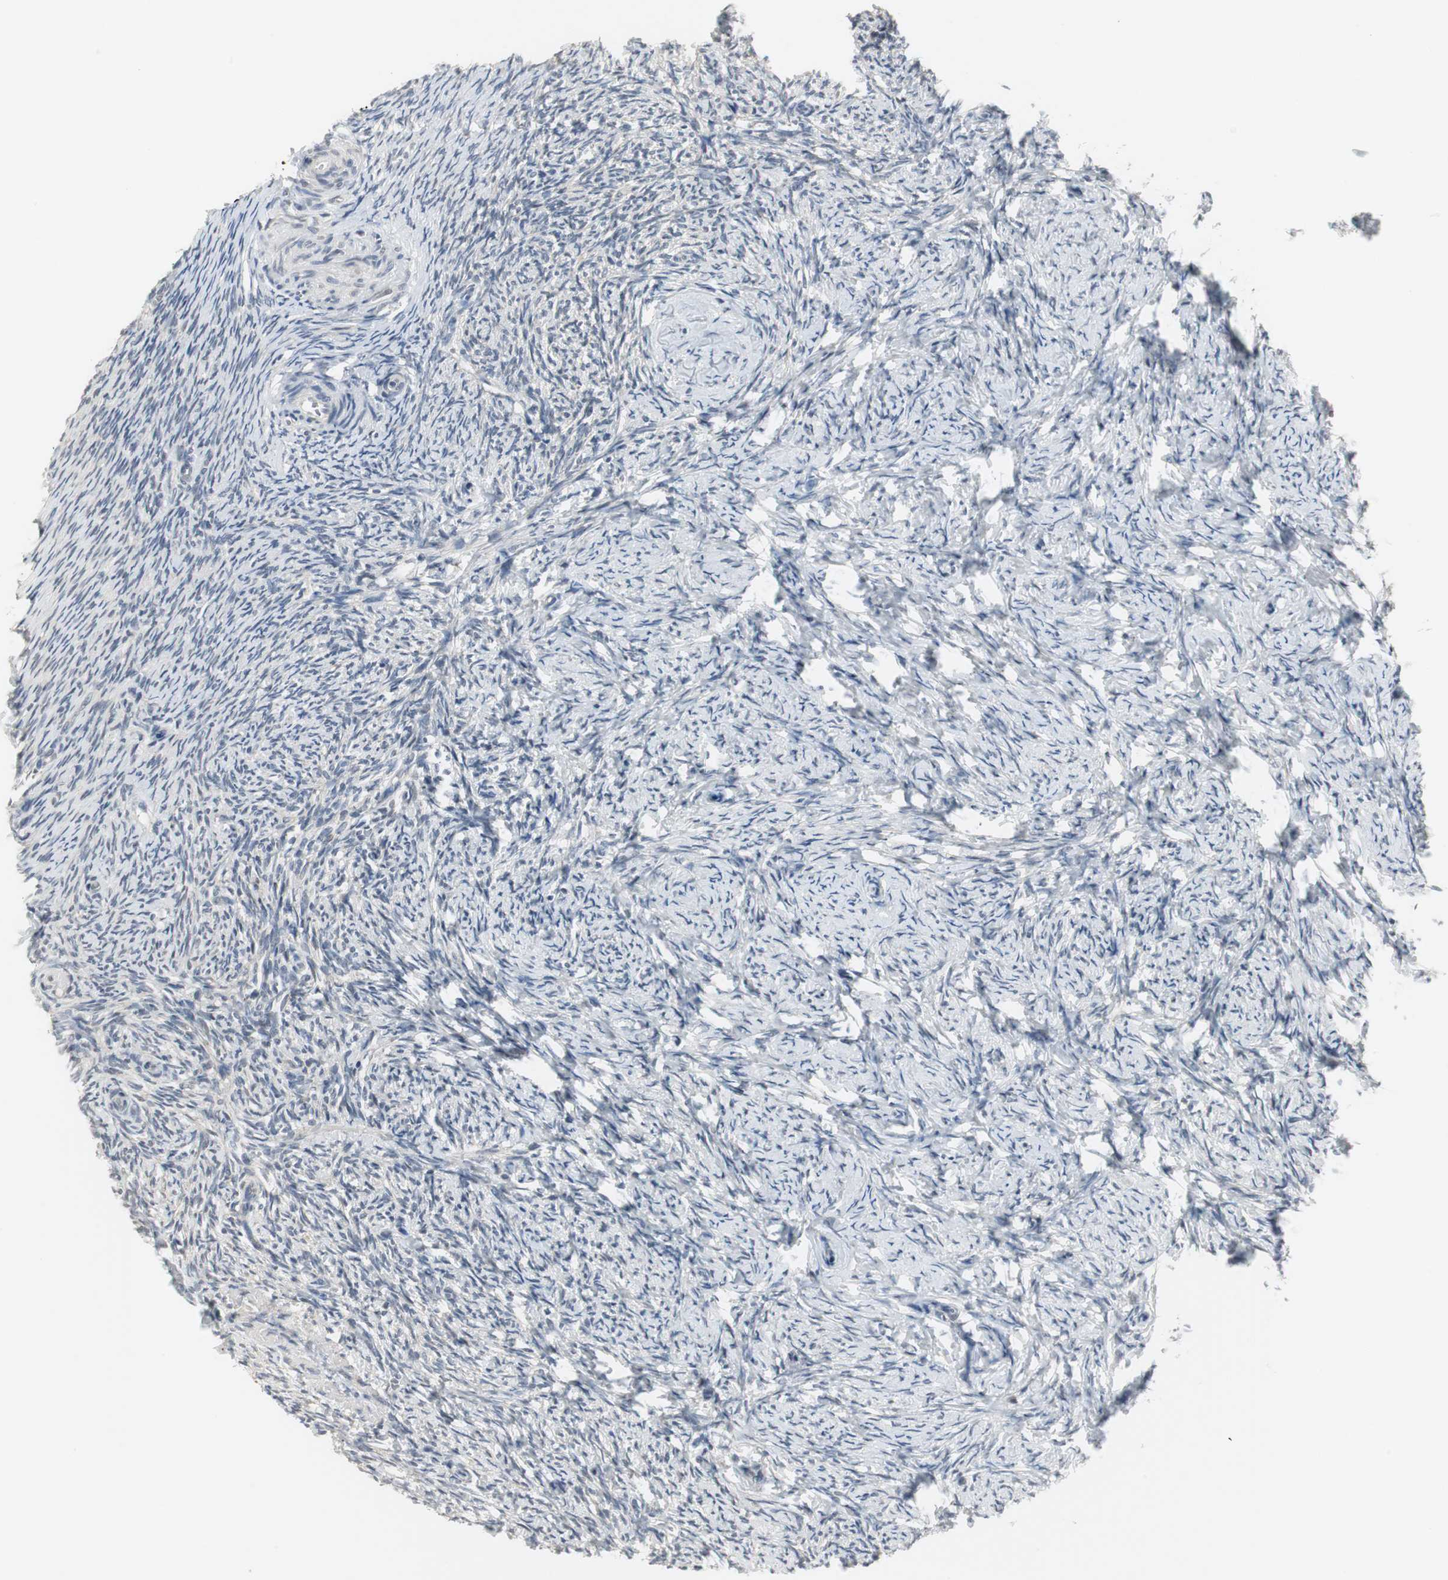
{"staining": {"intensity": "strong", "quantity": ">75%", "location": "cytoplasmic/membranous"}, "tissue": "ovary", "cell_type": "Follicle cells", "image_type": "normal", "snomed": [{"axis": "morphology", "description": "Normal tissue, NOS"}, {"axis": "topography", "description": "Ovary"}], "caption": "High-magnification brightfield microscopy of unremarkable ovary stained with DAB (3,3'-diaminobenzidine) (brown) and counterstained with hematoxylin (blue). follicle cells exhibit strong cytoplasmic/membranous staining is seen in approximately>75% of cells.", "gene": "CCT5", "patient": {"sex": "female", "age": 60}}